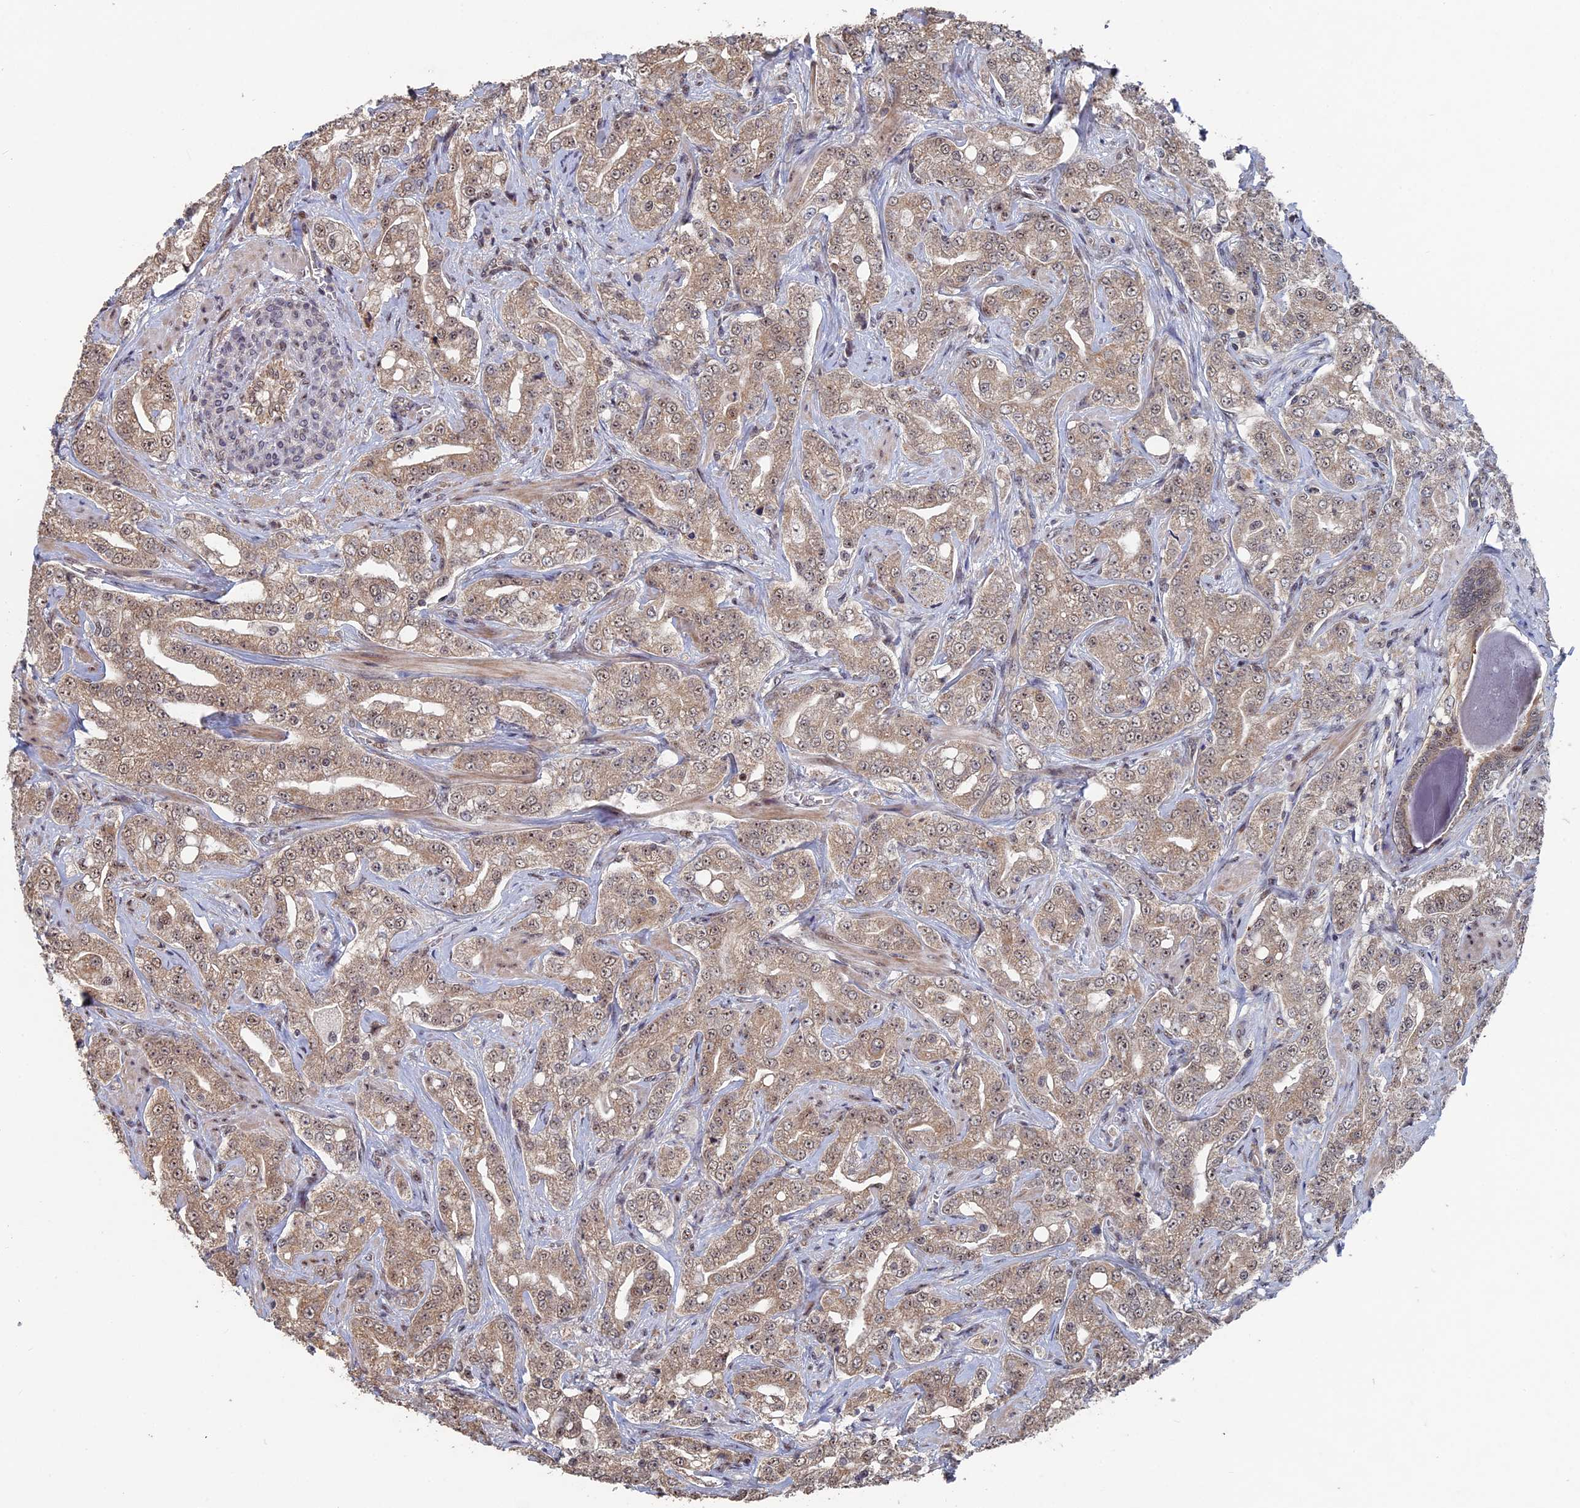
{"staining": {"intensity": "moderate", "quantity": ">75%", "location": "cytoplasmic/membranous,nuclear"}, "tissue": "prostate cancer", "cell_type": "Tumor cells", "image_type": "cancer", "snomed": [{"axis": "morphology", "description": "Adenocarcinoma, Low grade"}, {"axis": "topography", "description": "Prostate"}], "caption": "Brown immunohistochemical staining in human prostate adenocarcinoma (low-grade) shows moderate cytoplasmic/membranous and nuclear expression in about >75% of tumor cells.", "gene": "KIAA1328", "patient": {"sex": "male", "age": 67}}